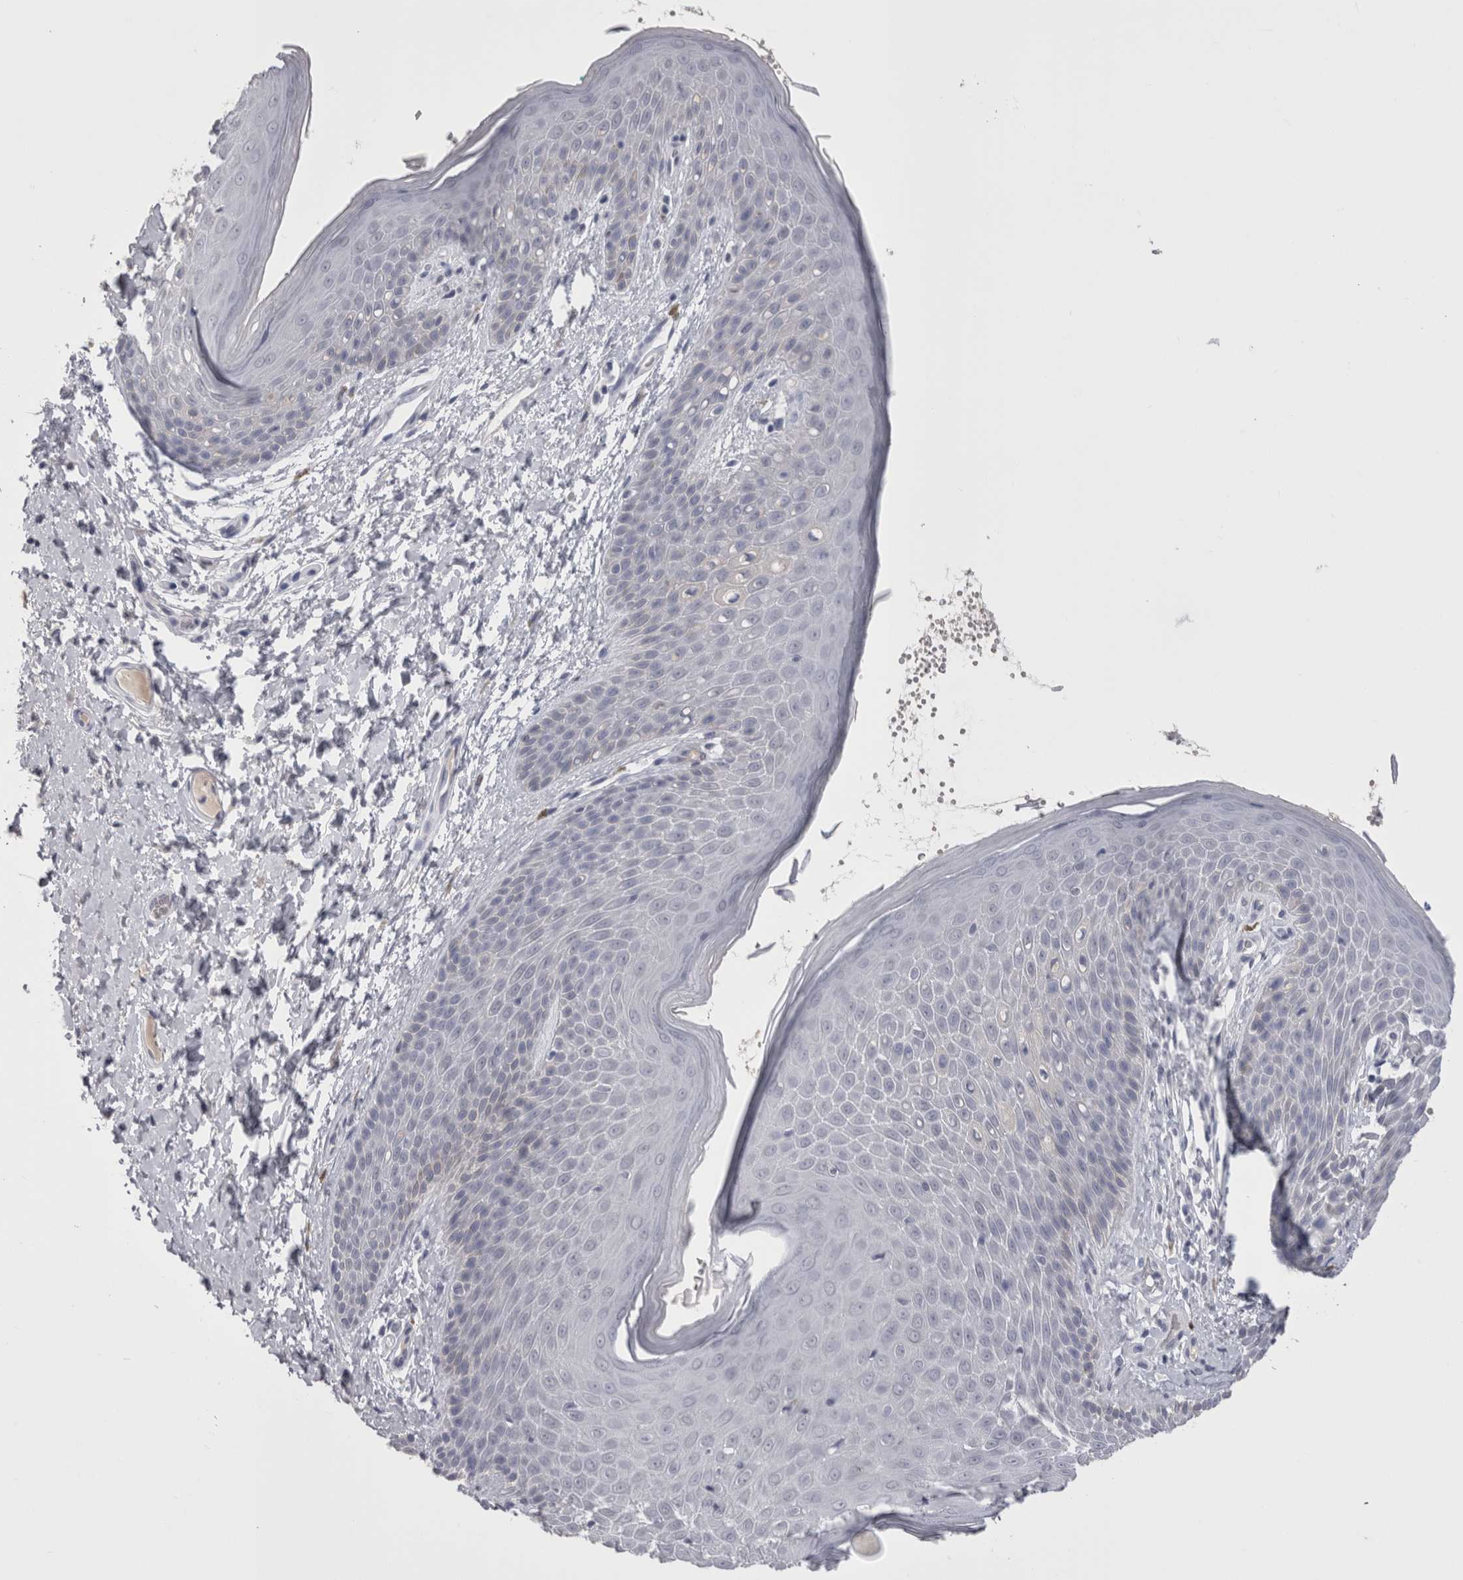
{"staining": {"intensity": "negative", "quantity": "none", "location": "none"}, "tissue": "skin", "cell_type": "Epidermal cells", "image_type": "normal", "snomed": [{"axis": "morphology", "description": "Normal tissue, NOS"}, {"axis": "topography", "description": "Anal"}], "caption": "The micrograph demonstrates no staining of epidermal cells in benign skin.", "gene": "CDHR5", "patient": {"sex": "male", "age": 74}}